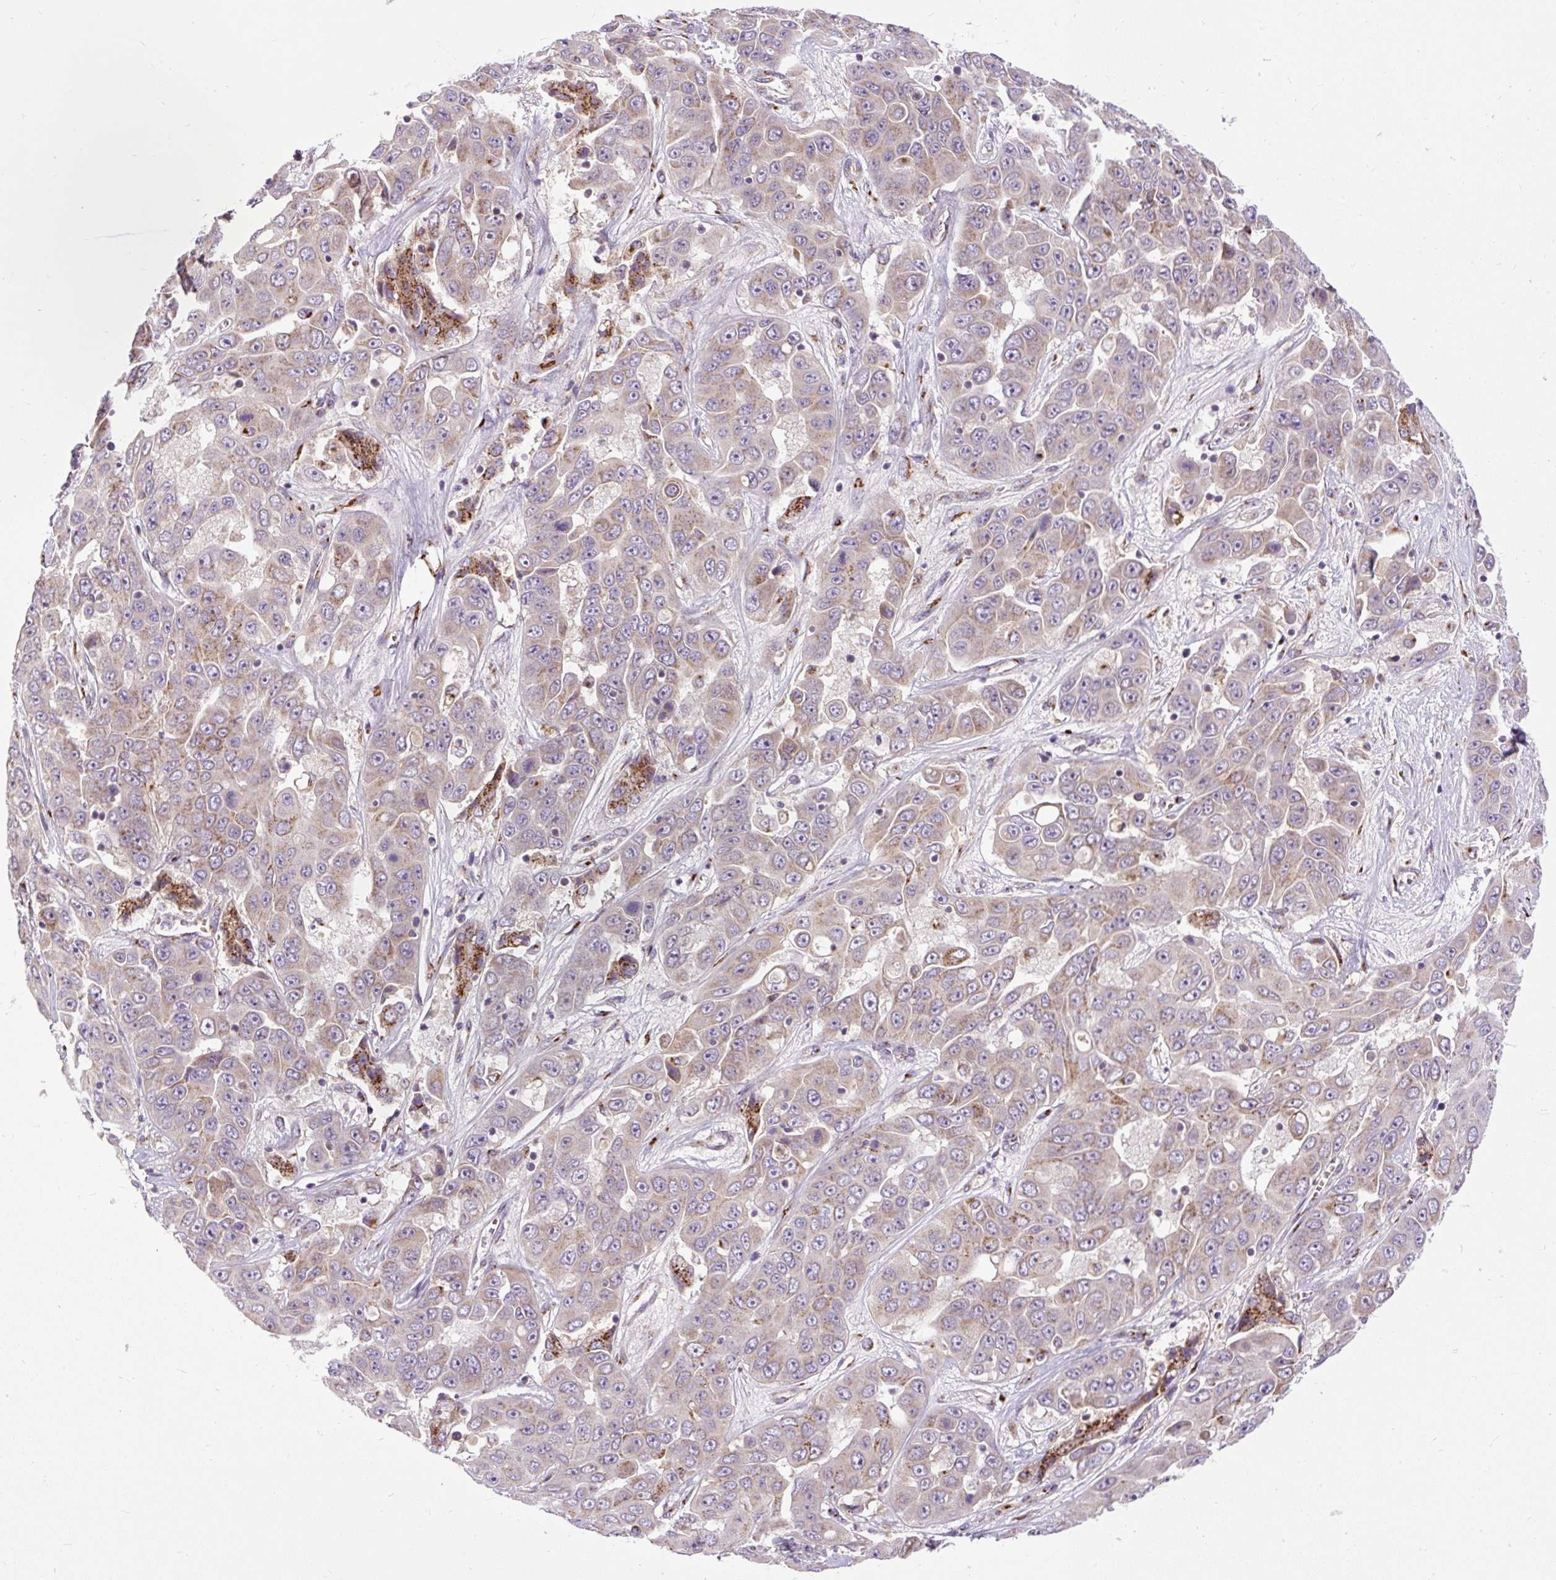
{"staining": {"intensity": "weak", "quantity": "25%-75%", "location": "cytoplasmic/membranous"}, "tissue": "liver cancer", "cell_type": "Tumor cells", "image_type": "cancer", "snomed": [{"axis": "morphology", "description": "Cholangiocarcinoma"}, {"axis": "topography", "description": "Liver"}], "caption": "About 25%-75% of tumor cells in human liver cancer show weak cytoplasmic/membranous protein expression as visualized by brown immunohistochemical staining.", "gene": "MSMP", "patient": {"sex": "female", "age": 52}}